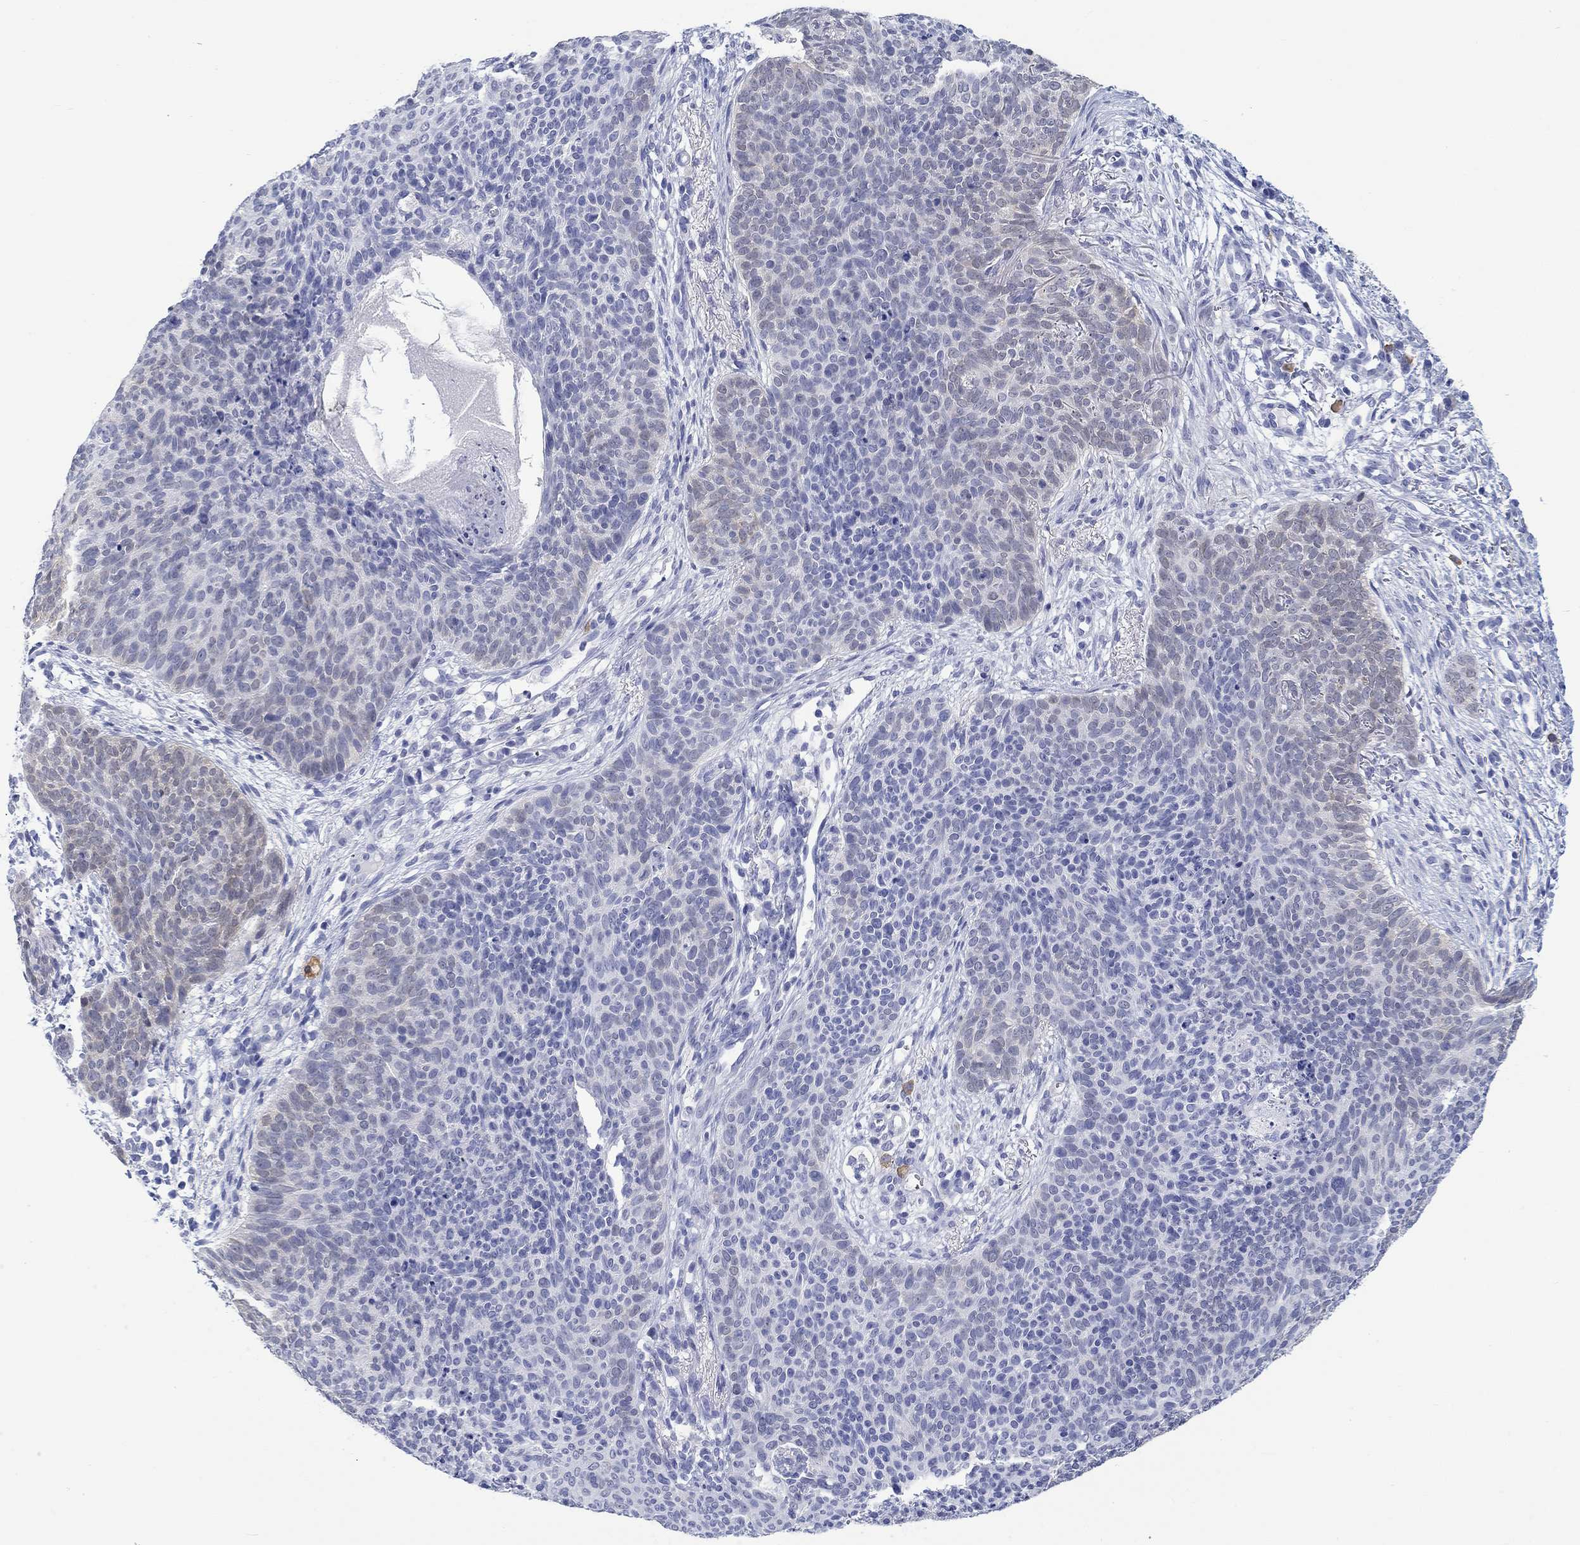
{"staining": {"intensity": "weak", "quantity": "<25%", "location": "cytoplasmic/membranous"}, "tissue": "skin cancer", "cell_type": "Tumor cells", "image_type": "cancer", "snomed": [{"axis": "morphology", "description": "Basal cell carcinoma"}, {"axis": "topography", "description": "Skin"}], "caption": "Immunohistochemical staining of basal cell carcinoma (skin) demonstrates no significant expression in tumor cells.", "gene": "MSI1", "patient": {"sex": "male", "age": 64}}